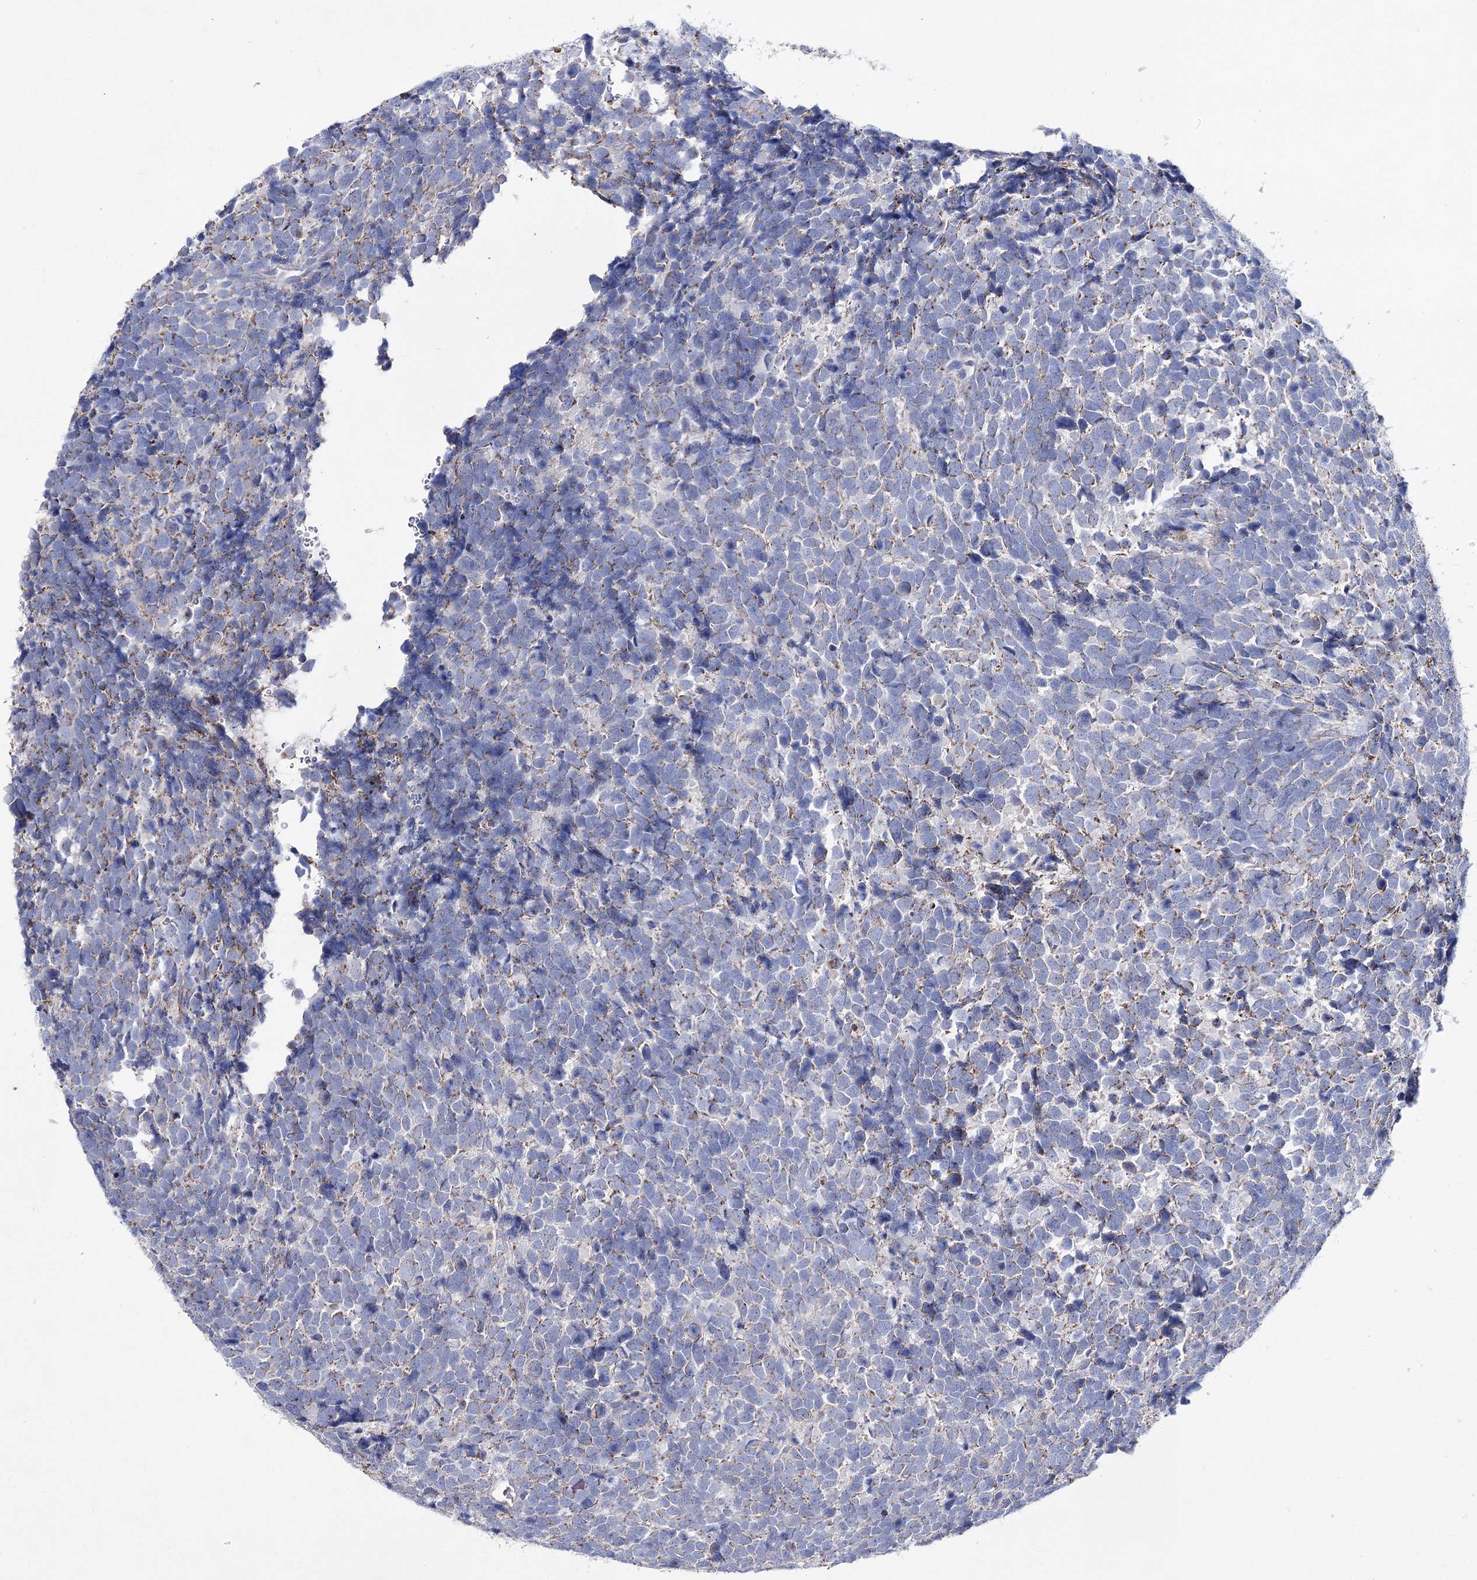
{"staining": {"intensity": "weak", "quantity": ">75%", "location": "cytoplasmic/membranous"}, "tissue": "urothelial cancer", "cell_type": "Tumor cells", "image_type": "cancer", "snomed": [{"axis": "morphology", "description": "Urothelial carcinoma, High grade"}, {"axis": "topography", "description": "Urinary bladder"}], "caption": "Protein staining exhibits weak cytoplasmic/membranous staining in about >75% of tumor cells in urothelial cancer.", "gene": "COX15", "patient": {"sex": "female", "age": 82}}